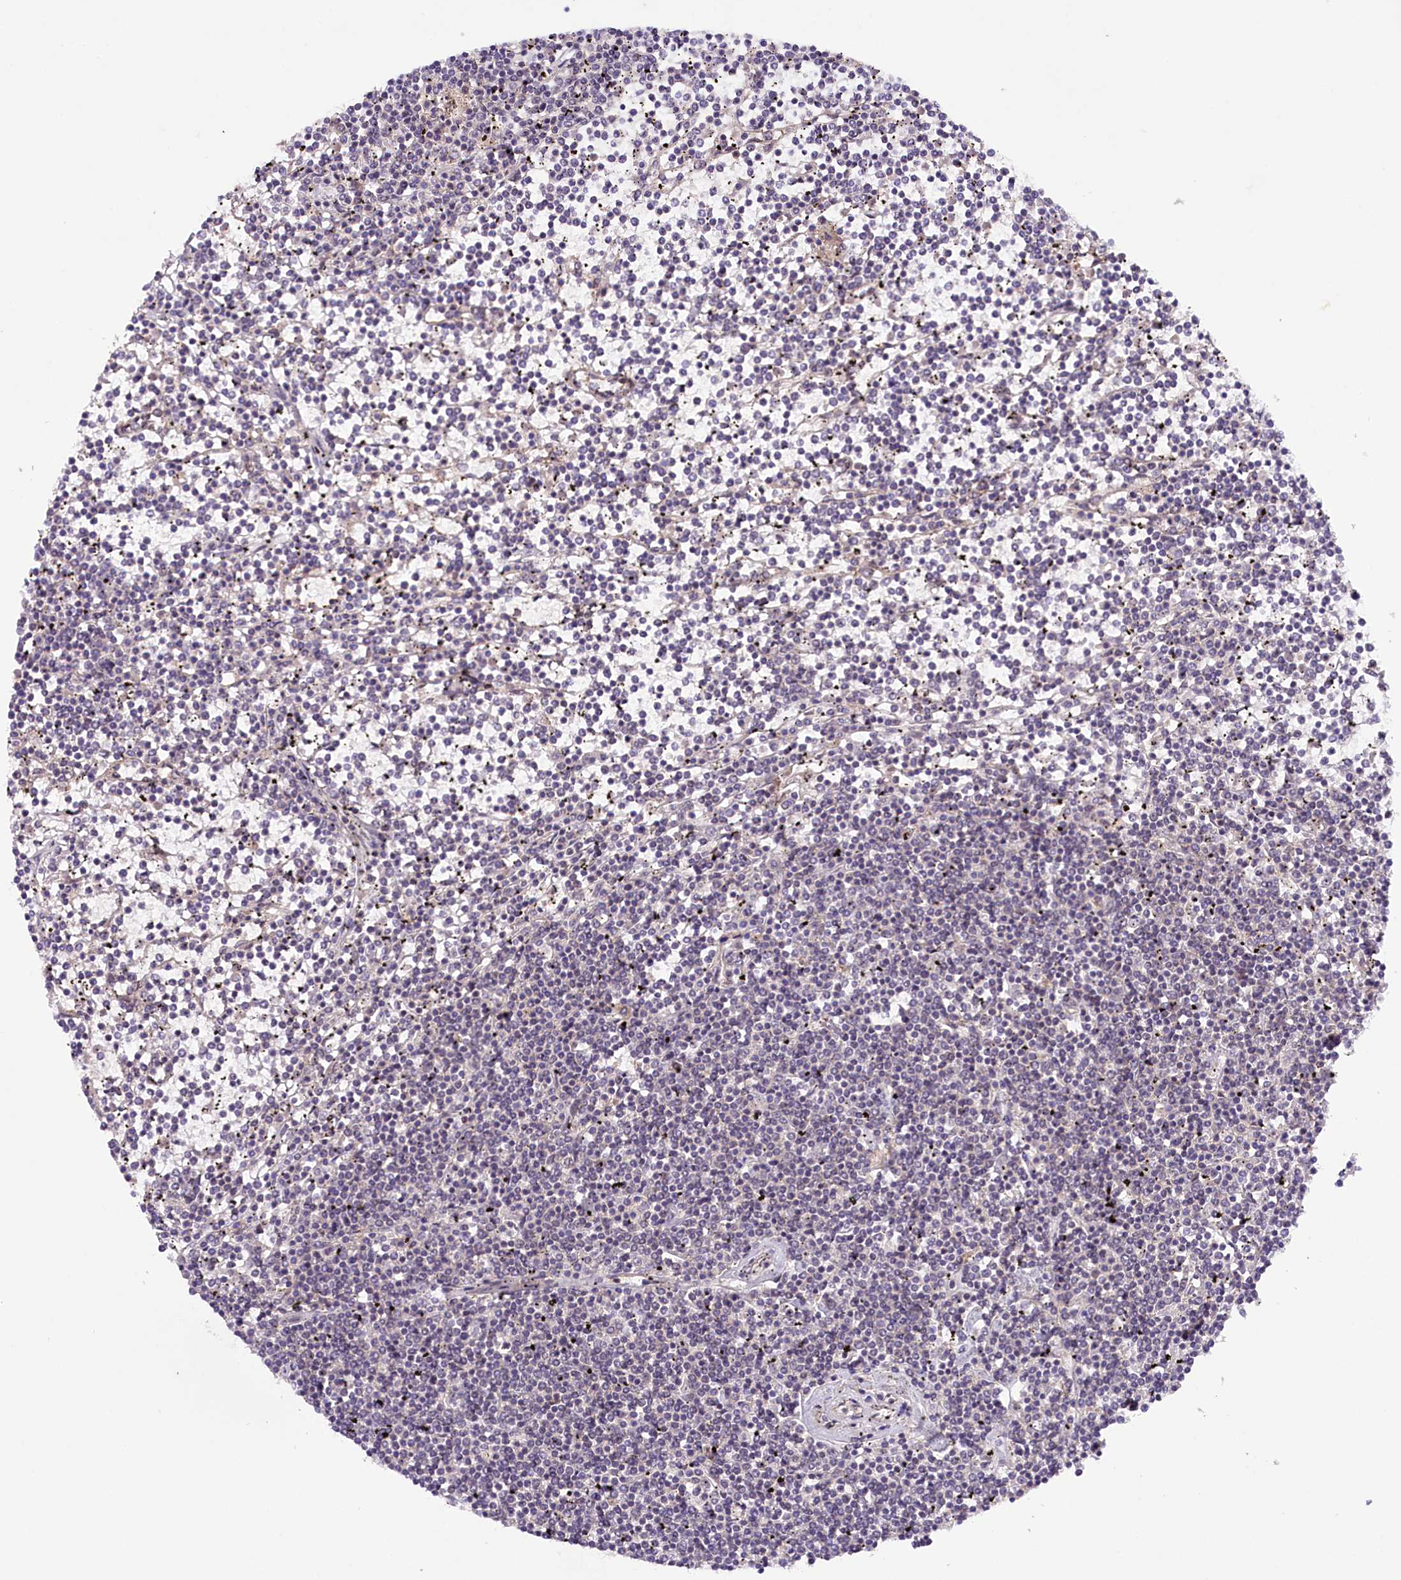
{"staining": {"intensity": "negative", "quantity": "none", "location": "none"}, "tissue": "lymphoma", "cell_type": "Tumor cells", "image_type": "cancer", "snomed": [{"axis": "morphology", "description": "Malignant lymphoma, non-Hodgkin's type, Low grade"}, {"axis": "topography", "description": "Spleen"}], "caption": "This is an IHC photomicrograph of human lymphoma. There is no staining in tumor cells.", "gene": "PHLDB1", "patient": {"sex": "female", "age": 19}}